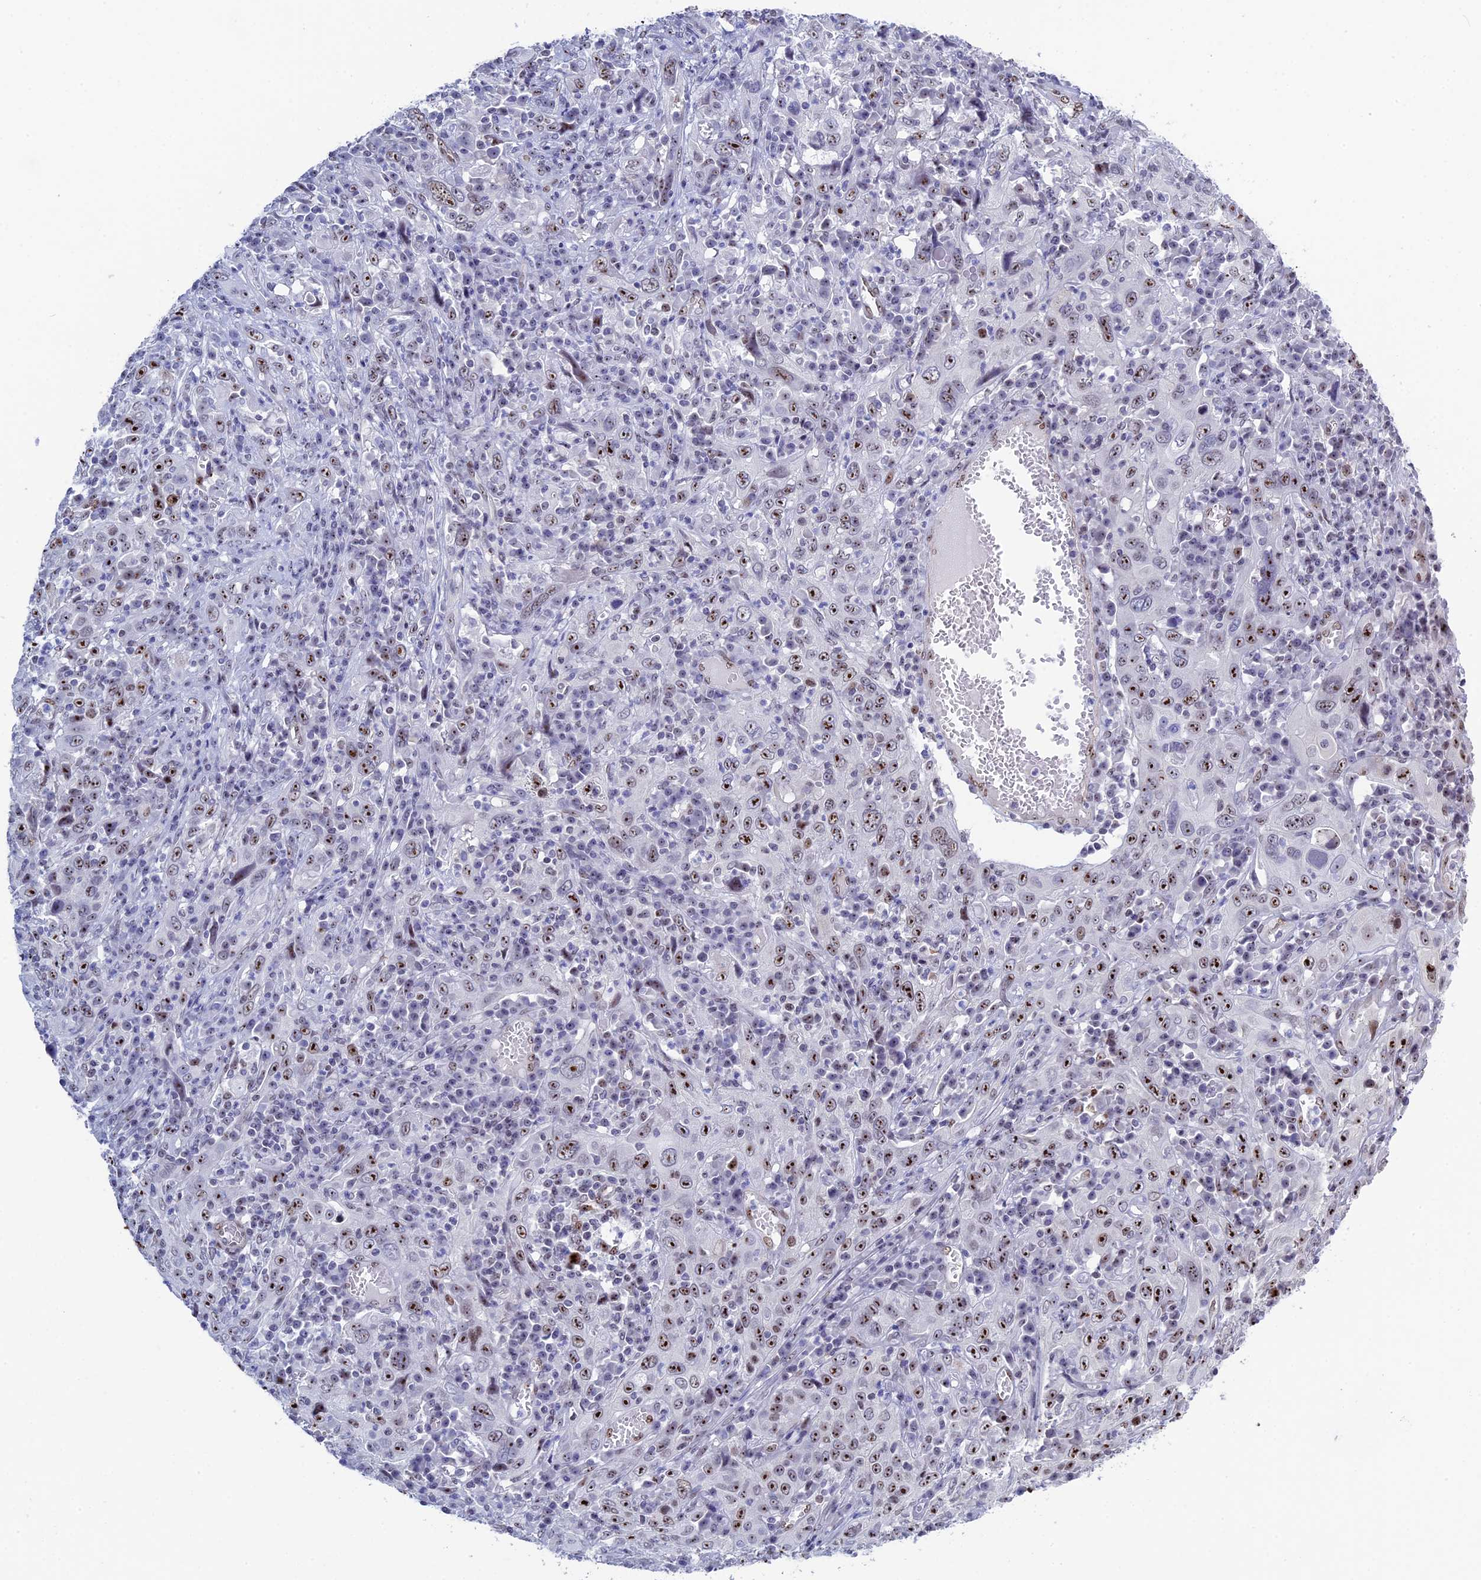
{"staining": {"intensity": "moderate", "quantity": "25%-75%", "location": "nuclear"}, "tissue": "cervical cancer", "cell_type": "Tumor cells", "image_type": "cancer", "snomed": [{"axis": "morphology", "description": "Squamous cell carcinoma, NOS"}, {"axis": "topography", "description": "Cervix"}], "caption": "Tumor cells exhibit moderate nuclear staining in approximately 25%-75% of cells in cervical cancer. The protein of interest is stained brown, and the nuclei are stained in blue (DAB (3,3'-diaminobenzidine) IHC with brightfield microscopy, high magnification).", "gene": "CCDC86", "patient": {"sex": "female", "age": 46}}